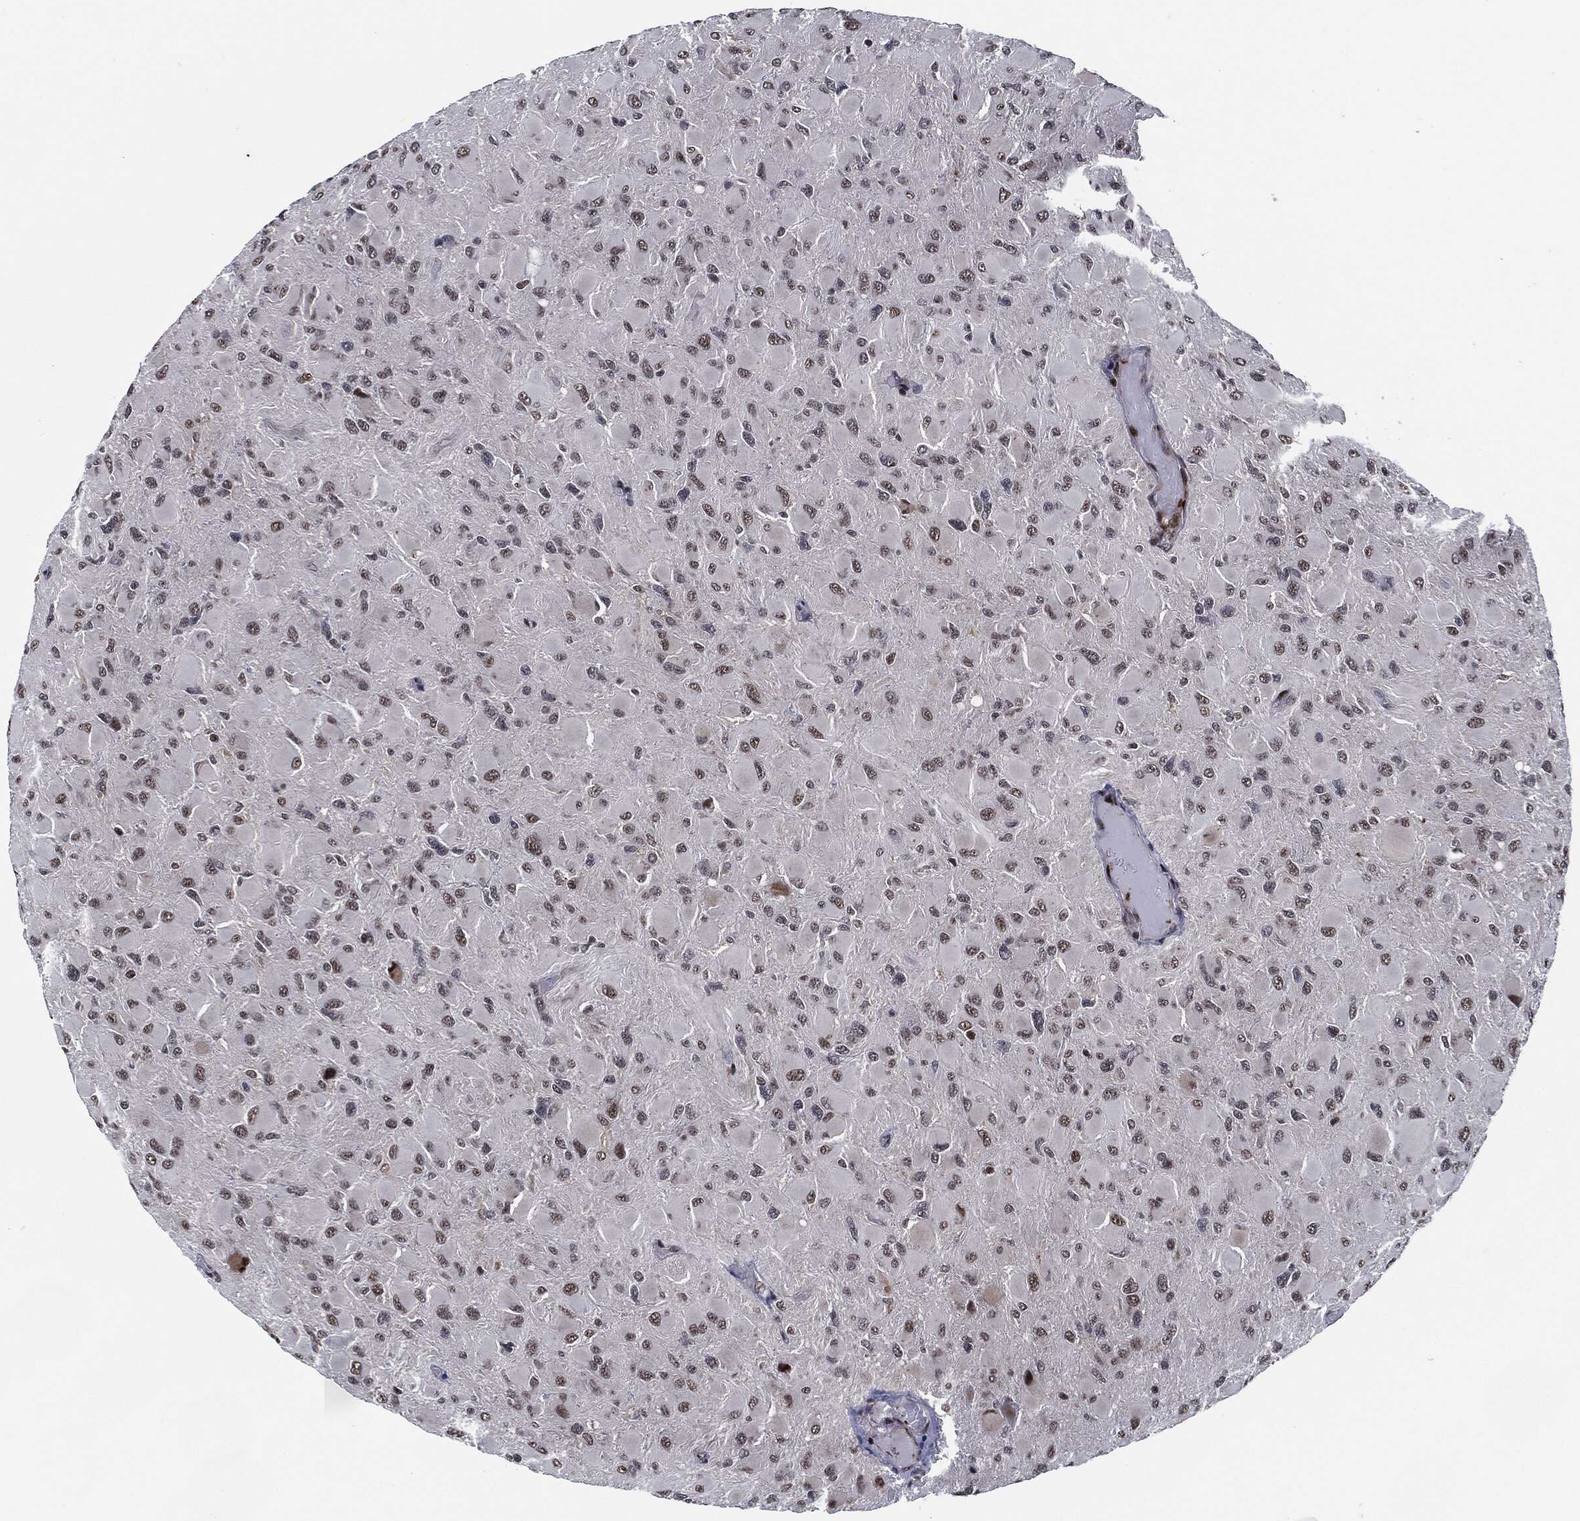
{"staining": {"intensity": "moderate", "quantity": "<25%", "location": "cytoplasmic/membranous,nuclear"}, "tissue": "glioma", "cell_type": "Tumor cells", "image_type": "cancer", "snomed": [{"axis": "morphology", "description": "Glioma, malignant, High grade"}, {"axis": "topography", "description": "Cerebral cortex"}], "caption": "A histopathology image of human glioma stained for a protein exhibits moderate cytoplasmic/membranous and nuclear brown staining in tumor cells. (DAB (3,3'-diaminobenzidine) IHC, brown staining for protein, blue staining for nuclei).", "gene": "AKT2", "patient": {"sex": "female", "age": 36}}